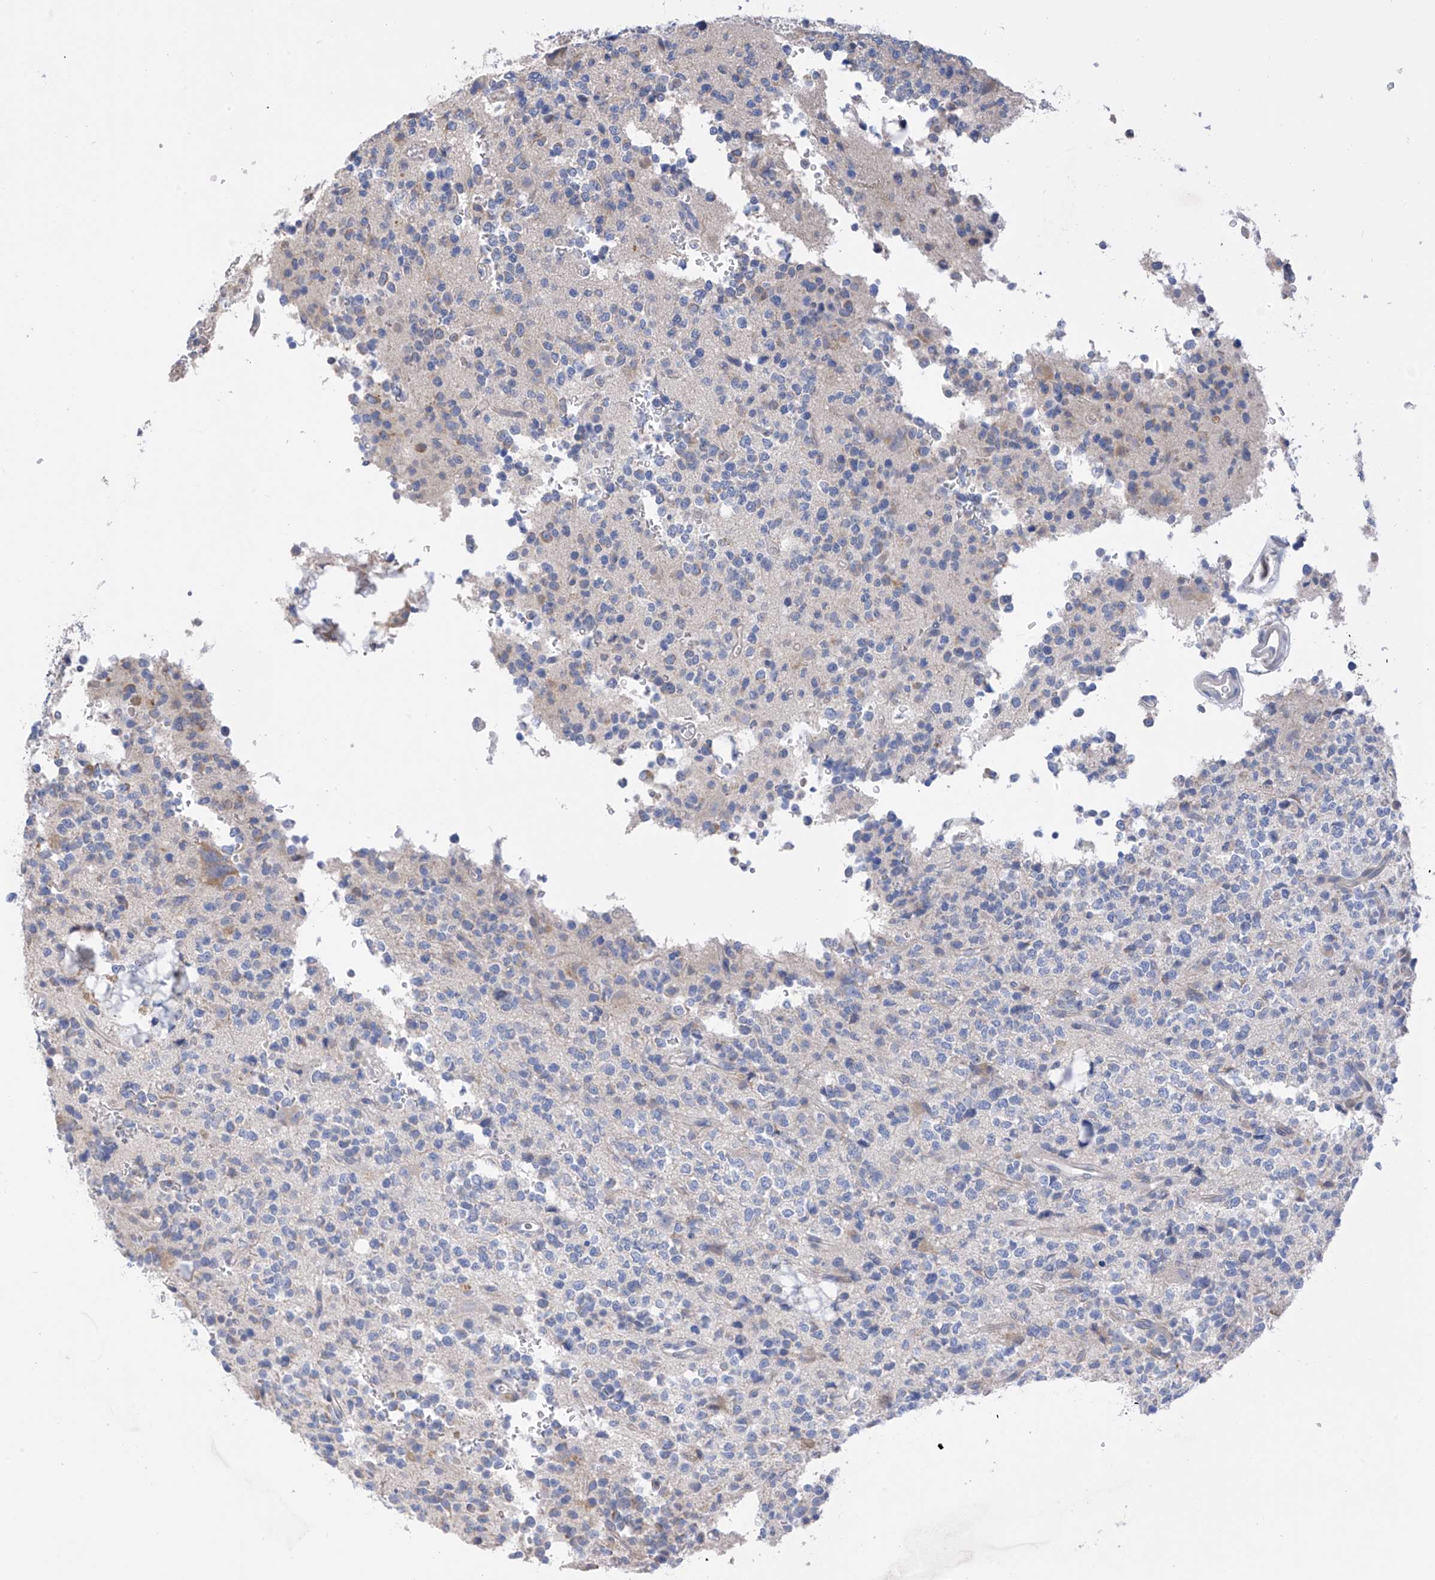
{"staining": {"intensity": "negative", "quantity": "none", "location": "none"}, "tissue": "glioma", "cell_type": "Tumor cells", "image_type": "cancer", "snomed": [{"axis": "morphology", "description": "Glioma, malignant, High grade"}, {"axis": "topography", "description": "Brain"}], "caption": "The micrograph shows no significant expression in tumor cells of malignant glioma (high-grade).", "gene": "REC8", "patient": {"sex": "female", "age": 62}}